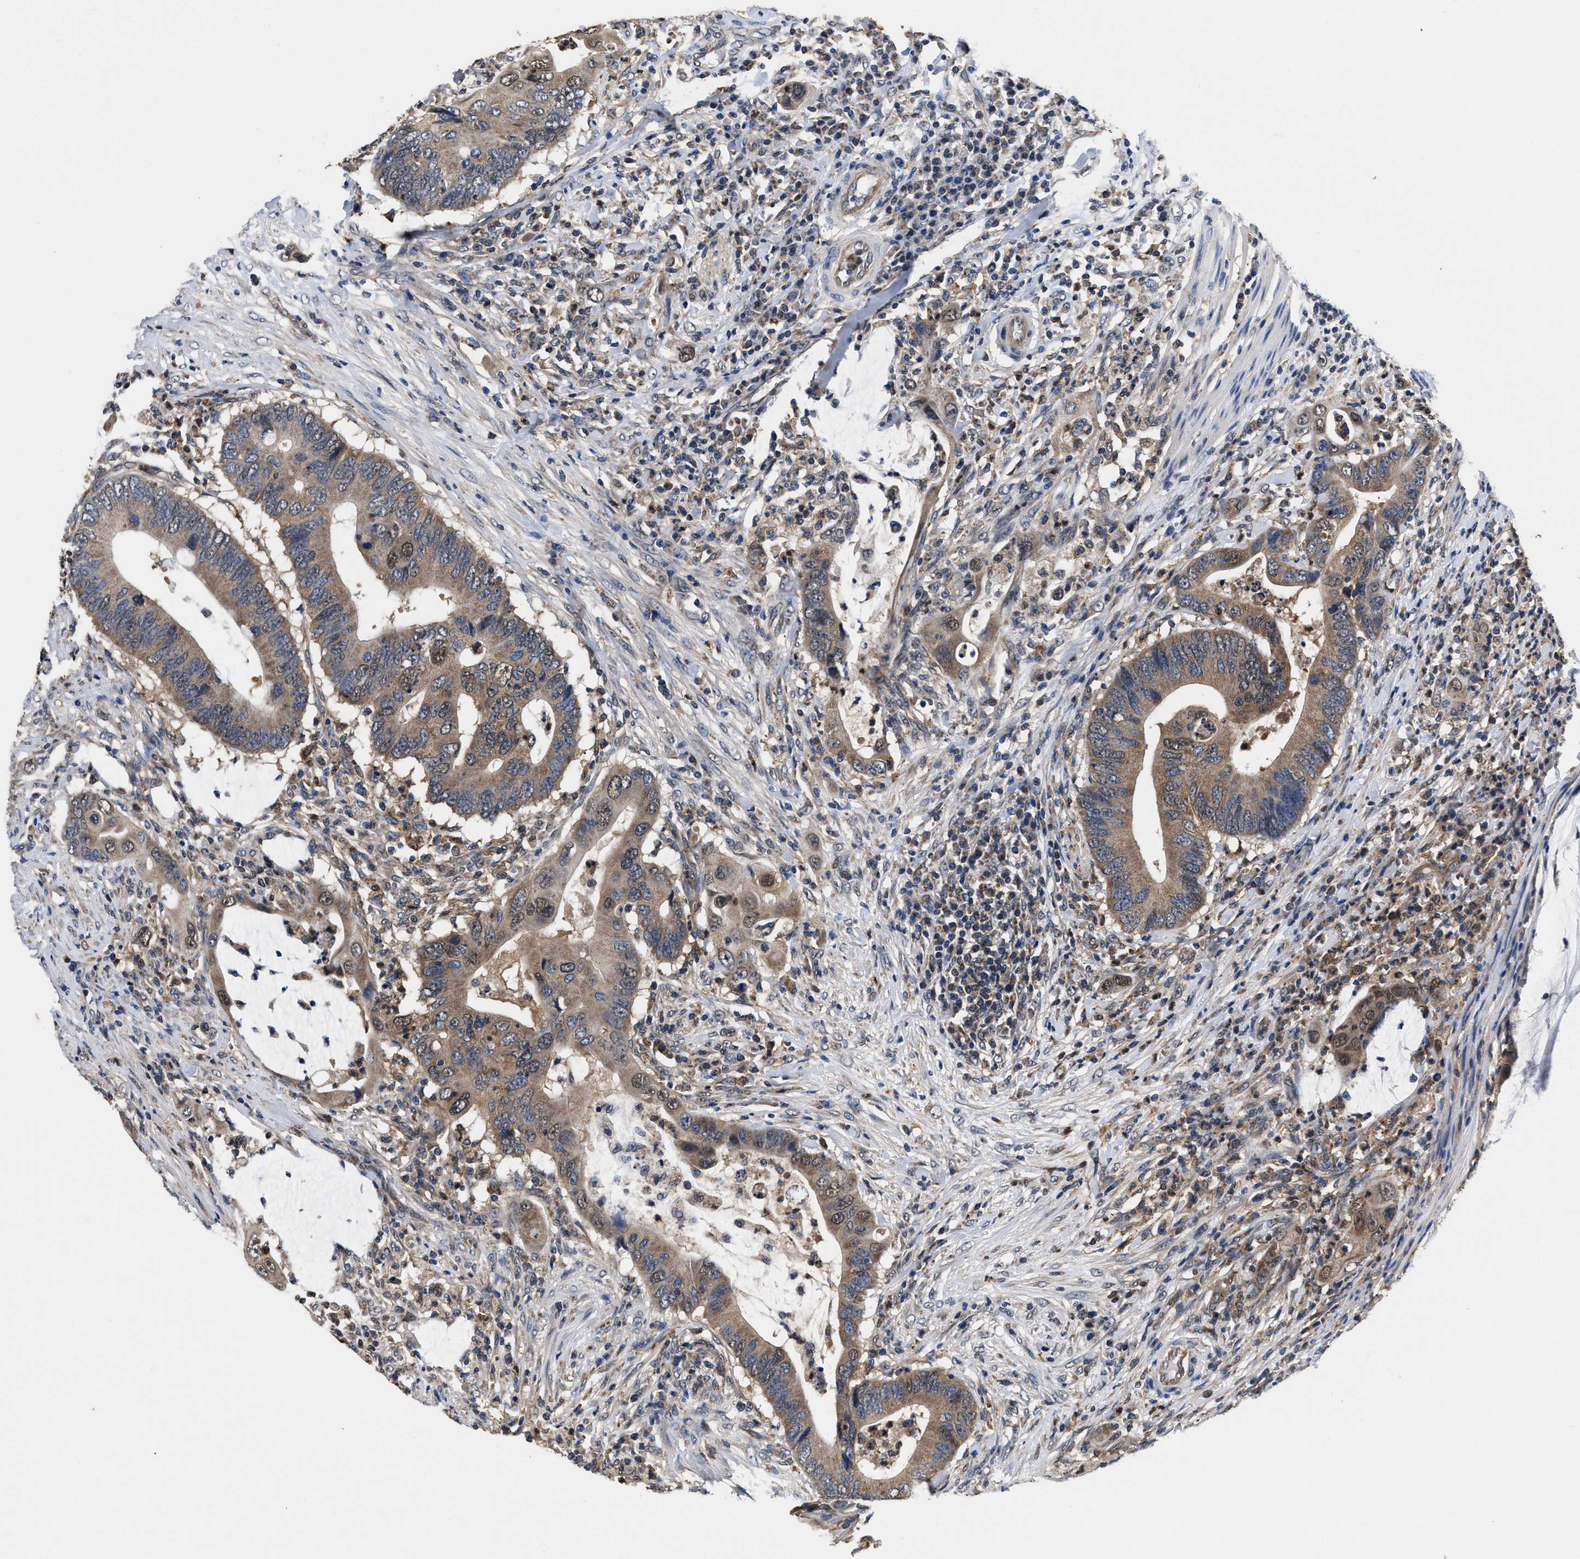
{"staining": {"intensity": "moderate", "quantity": ">75%", "location": "cytoplasmic/membranous"}, "tissue": "colorectal cancer", "cell_type": "Tumor cells", "image_type": "cancer", "snomed": [{"axis": "morphology", "description": "Adenocarcinoma, NOS"}, {"axis": "topography", "description": "Colon"}], "caption": "Tumor cells demonstrate moderate cytoplasmic/membranous staining in approximately >75% of cells in colorectal cancer (adenocarcinoma).", "gene": "ACLY", "patient": {"sex": "male", "age": 71}}